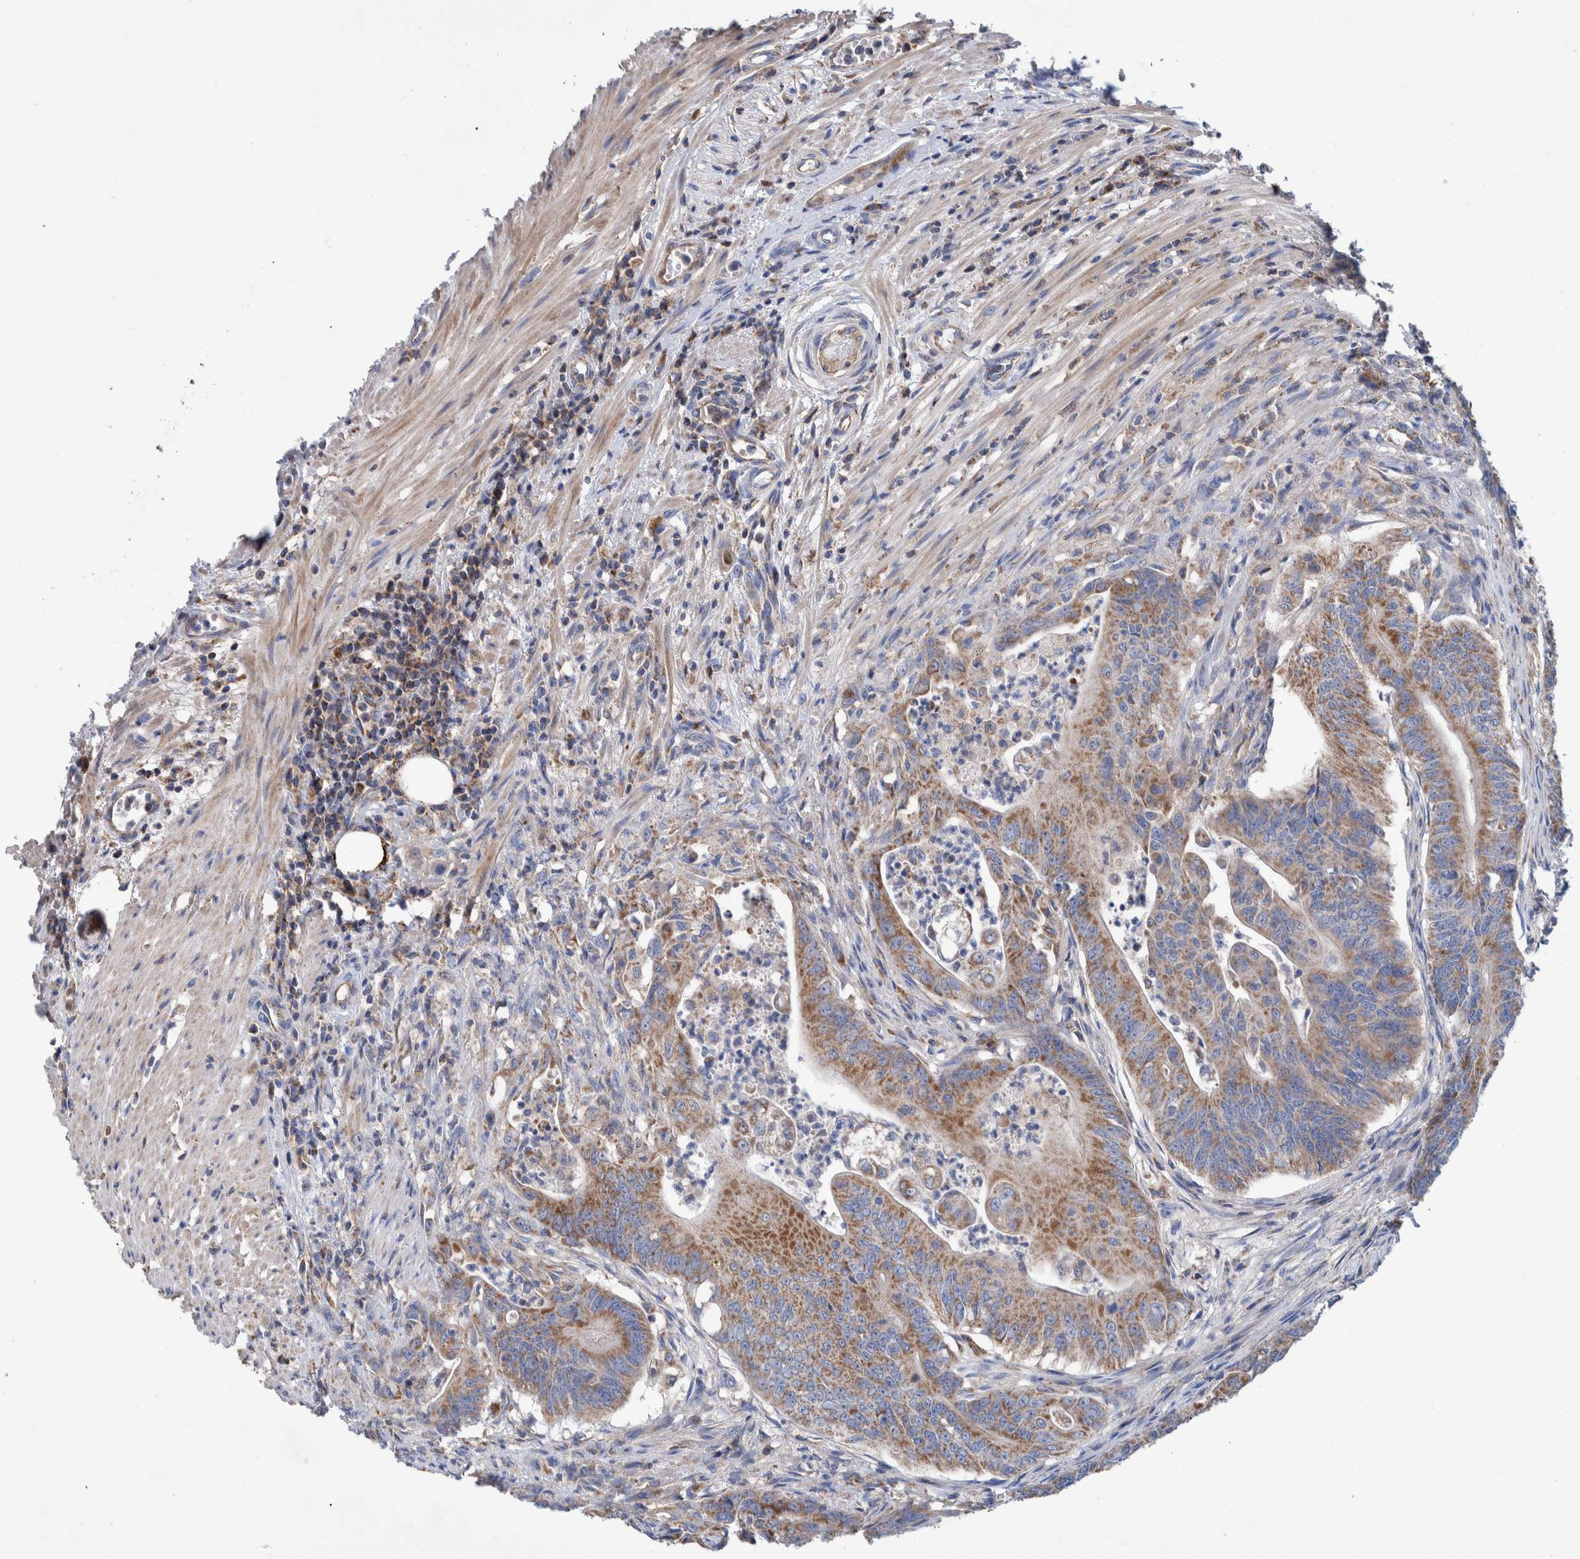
{"staining": {"intensity": "moderate", "quantity": ">75%", "location": "cytoplasmic/membranous"}, "tissue": "colorectal cancer", "cell_type": "Tumor cells", "image_type": "cancer", "snomed": [{"axis": "morphology", "description": "Adenoma, NOS"}, {"axis": "morphology", "description": "Adenocarcinoma, NOS"}, {"axis": "topography", "description": "Colon"}], "caption": "Tumor cells reveal medium levels of moderate cytoplasmic/membranous positivity in approximately >75% of cells in colorectal cancer (adenoma).", "gene": "DECR1", "patient": {"sex": "male", "age": 79}}